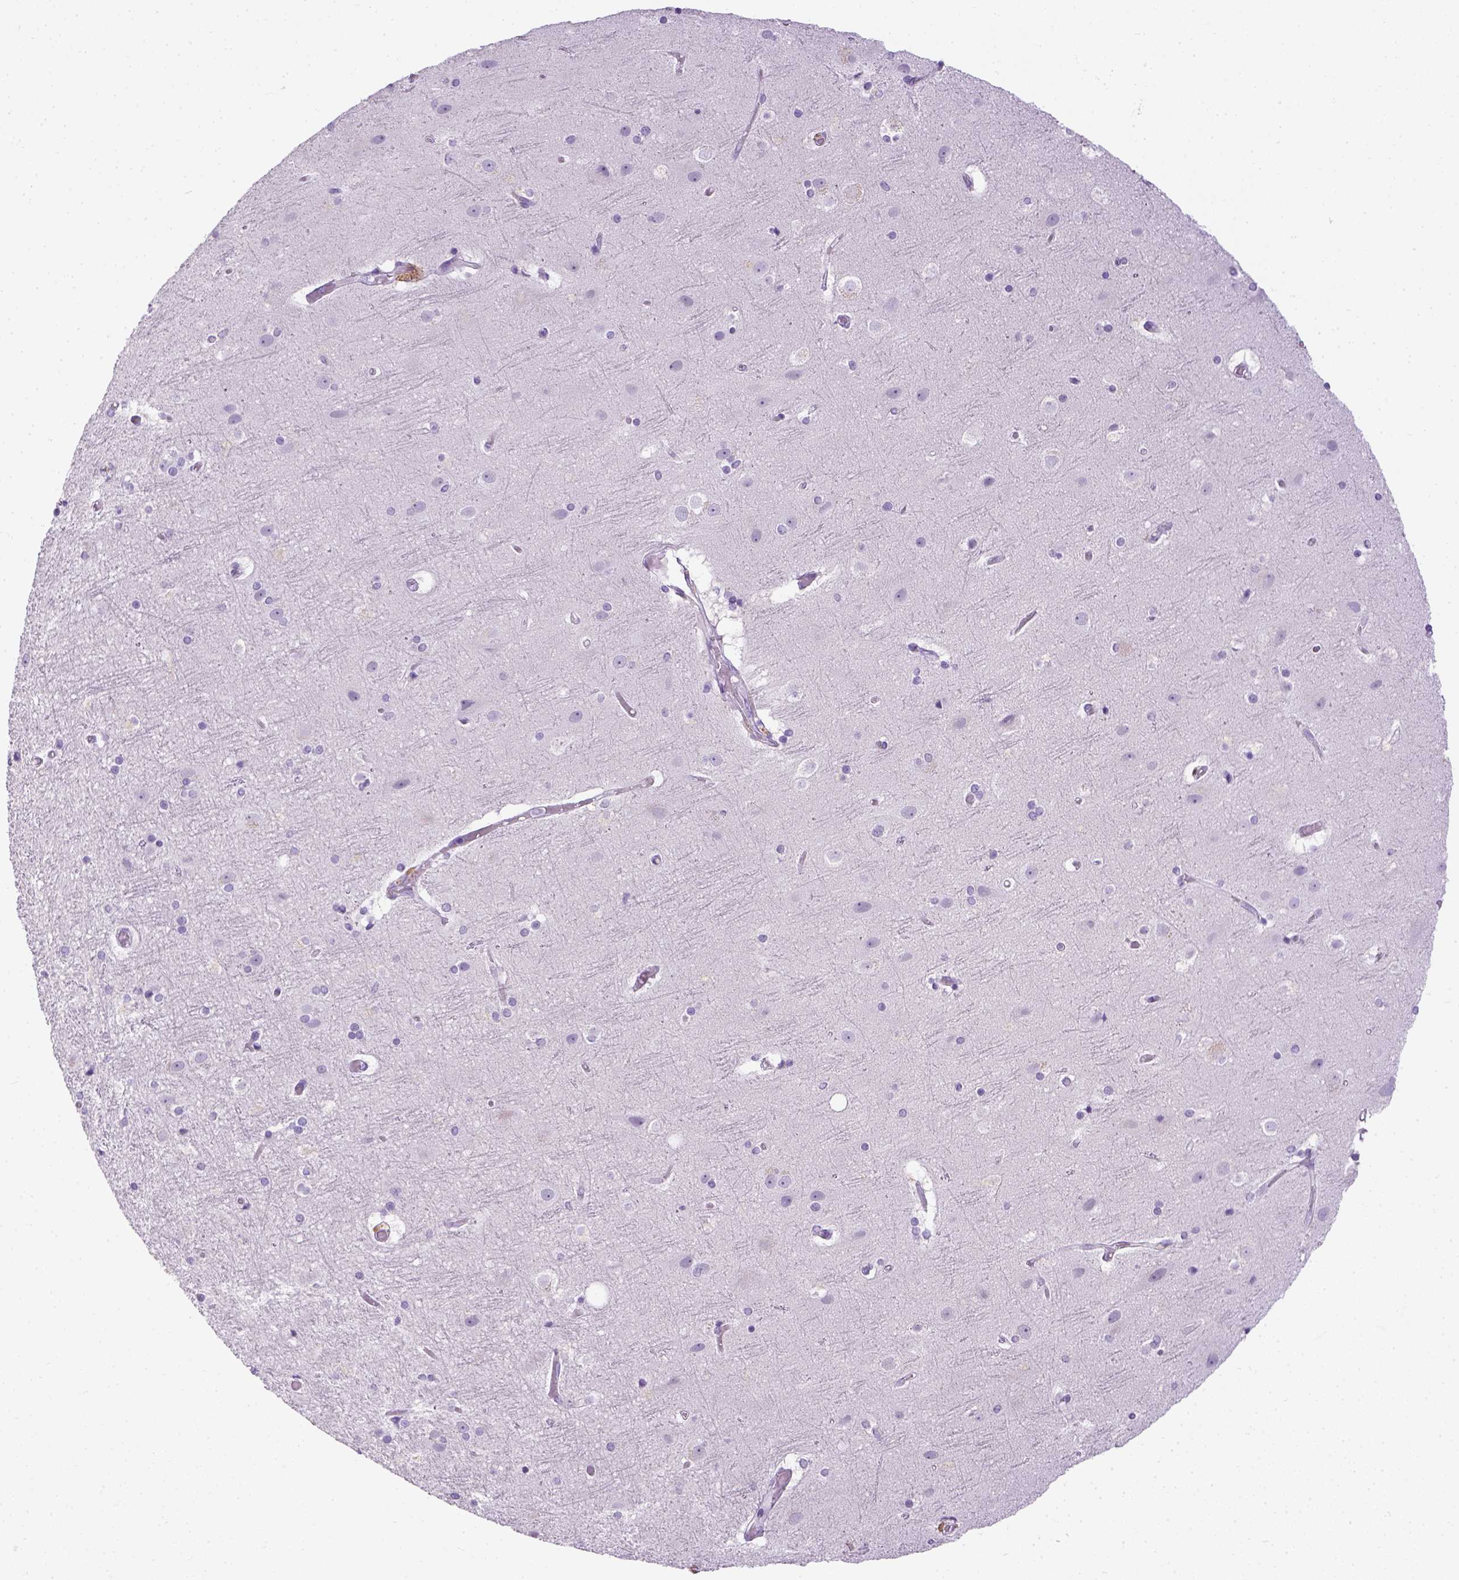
{"staining": {"intensity": "negative", "quantity": "none", "location": "none"}, "tissue": "cerebral cortex", "cell_type": "Endothelial cells", "image_type": "normal", "snomed": [{"axis": "morphology", "description": "Normal tissue, NOS"}, {"axis": "topography", "description": "Cerebral cortex"}], "caption": "The histopathology image demonstrates no staining of endothelial cells in normal cerebral cortex.", "gene": "LGSN", "patient": {"sex": "female", "age": 52}}